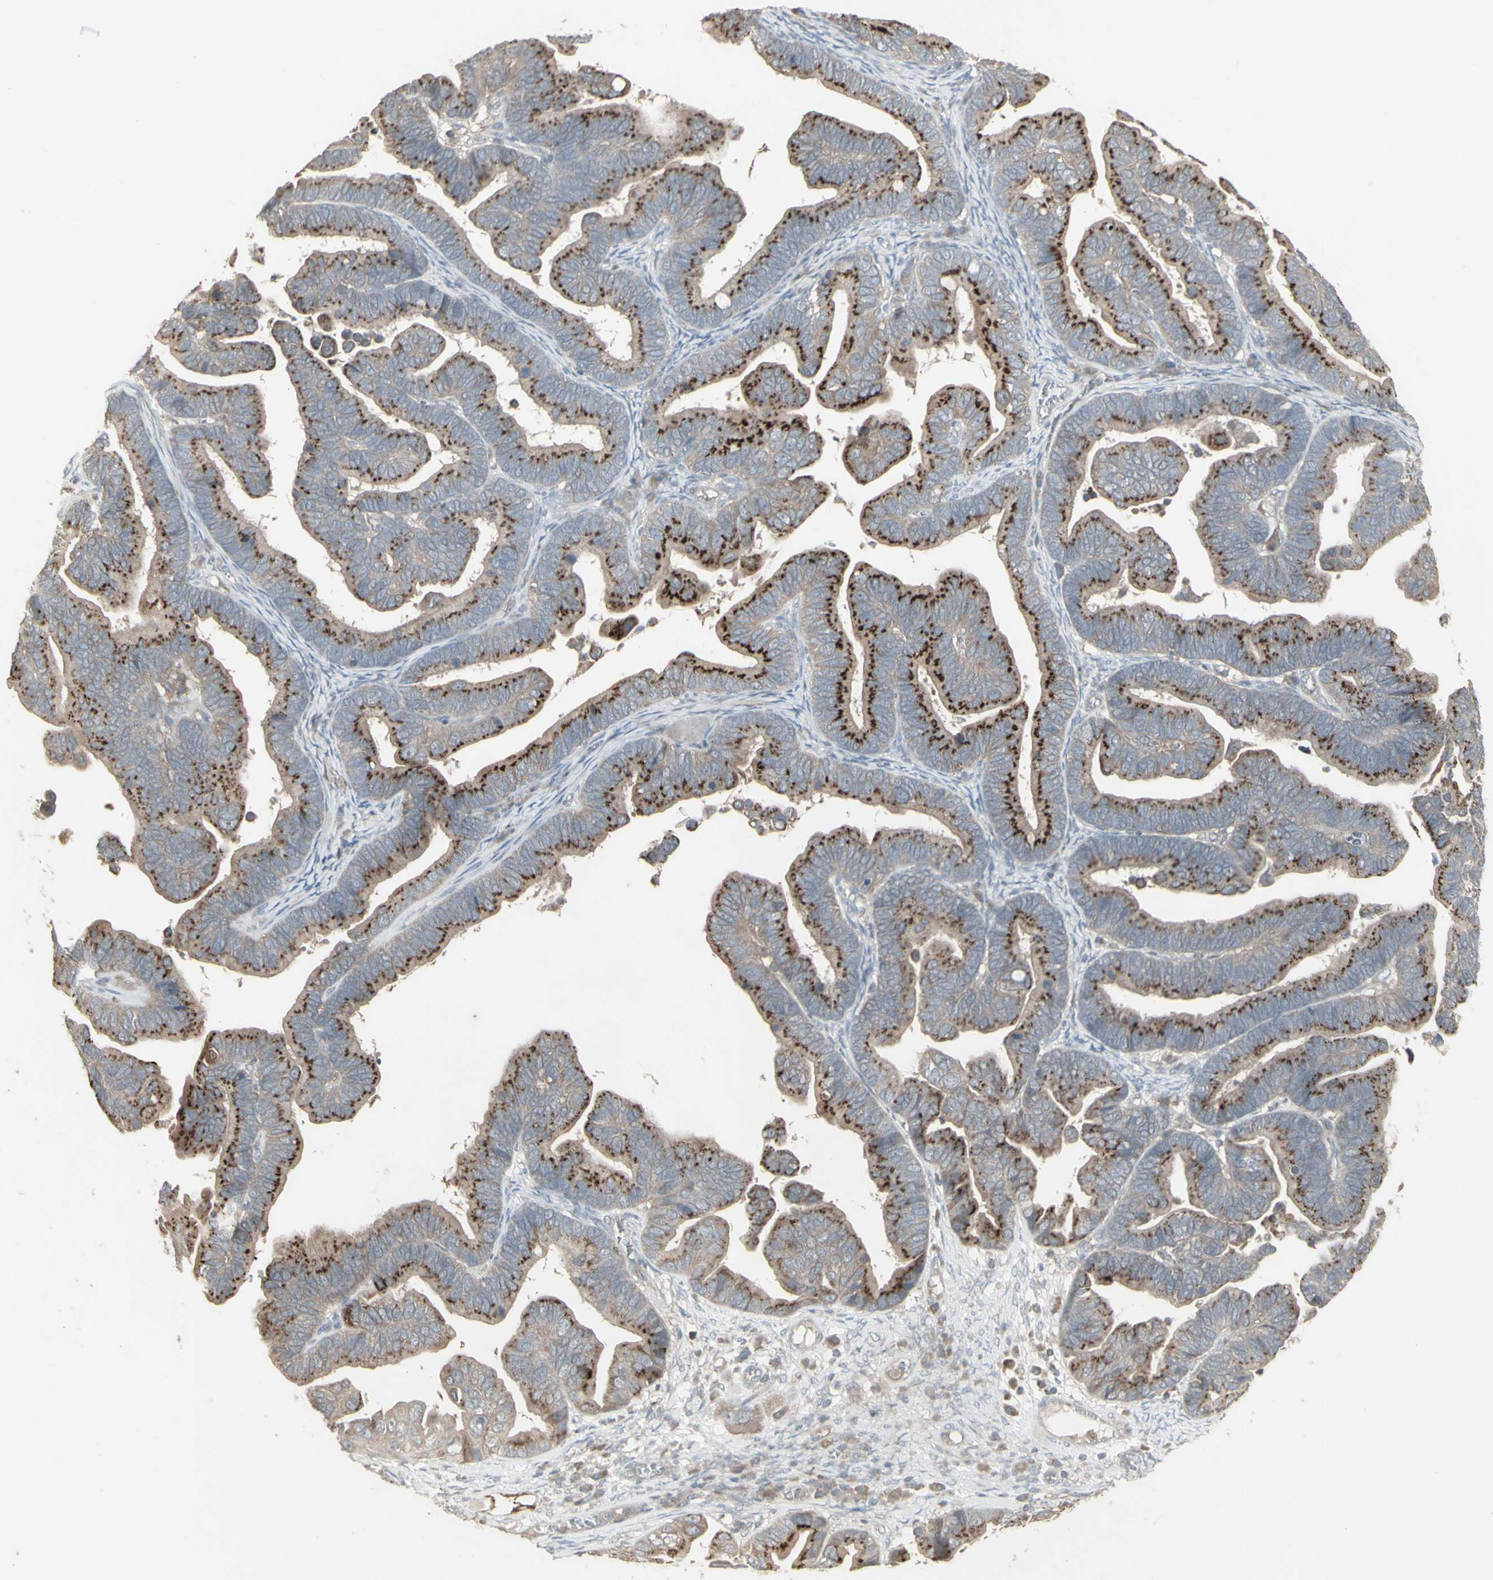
{"staining": {"intensity": "negative", "quantity": "none", "location": "none"}, "tissue": "ovarian cancer", "cell_type": "Tumor cells", "image_type": "cancer", "snomed": [{"axis": "morphology", "description": "Cystadenocarcinoma, serous, NOS"}, {"axis": "topography", "description": "Ovary"}], "caption": "Histopathology image shows no significant protein staining in tumor cells of ovarian serous cystadenocarcinoma.", "gene": "CSK", "patient": {"sex": "female", "age": 56}}